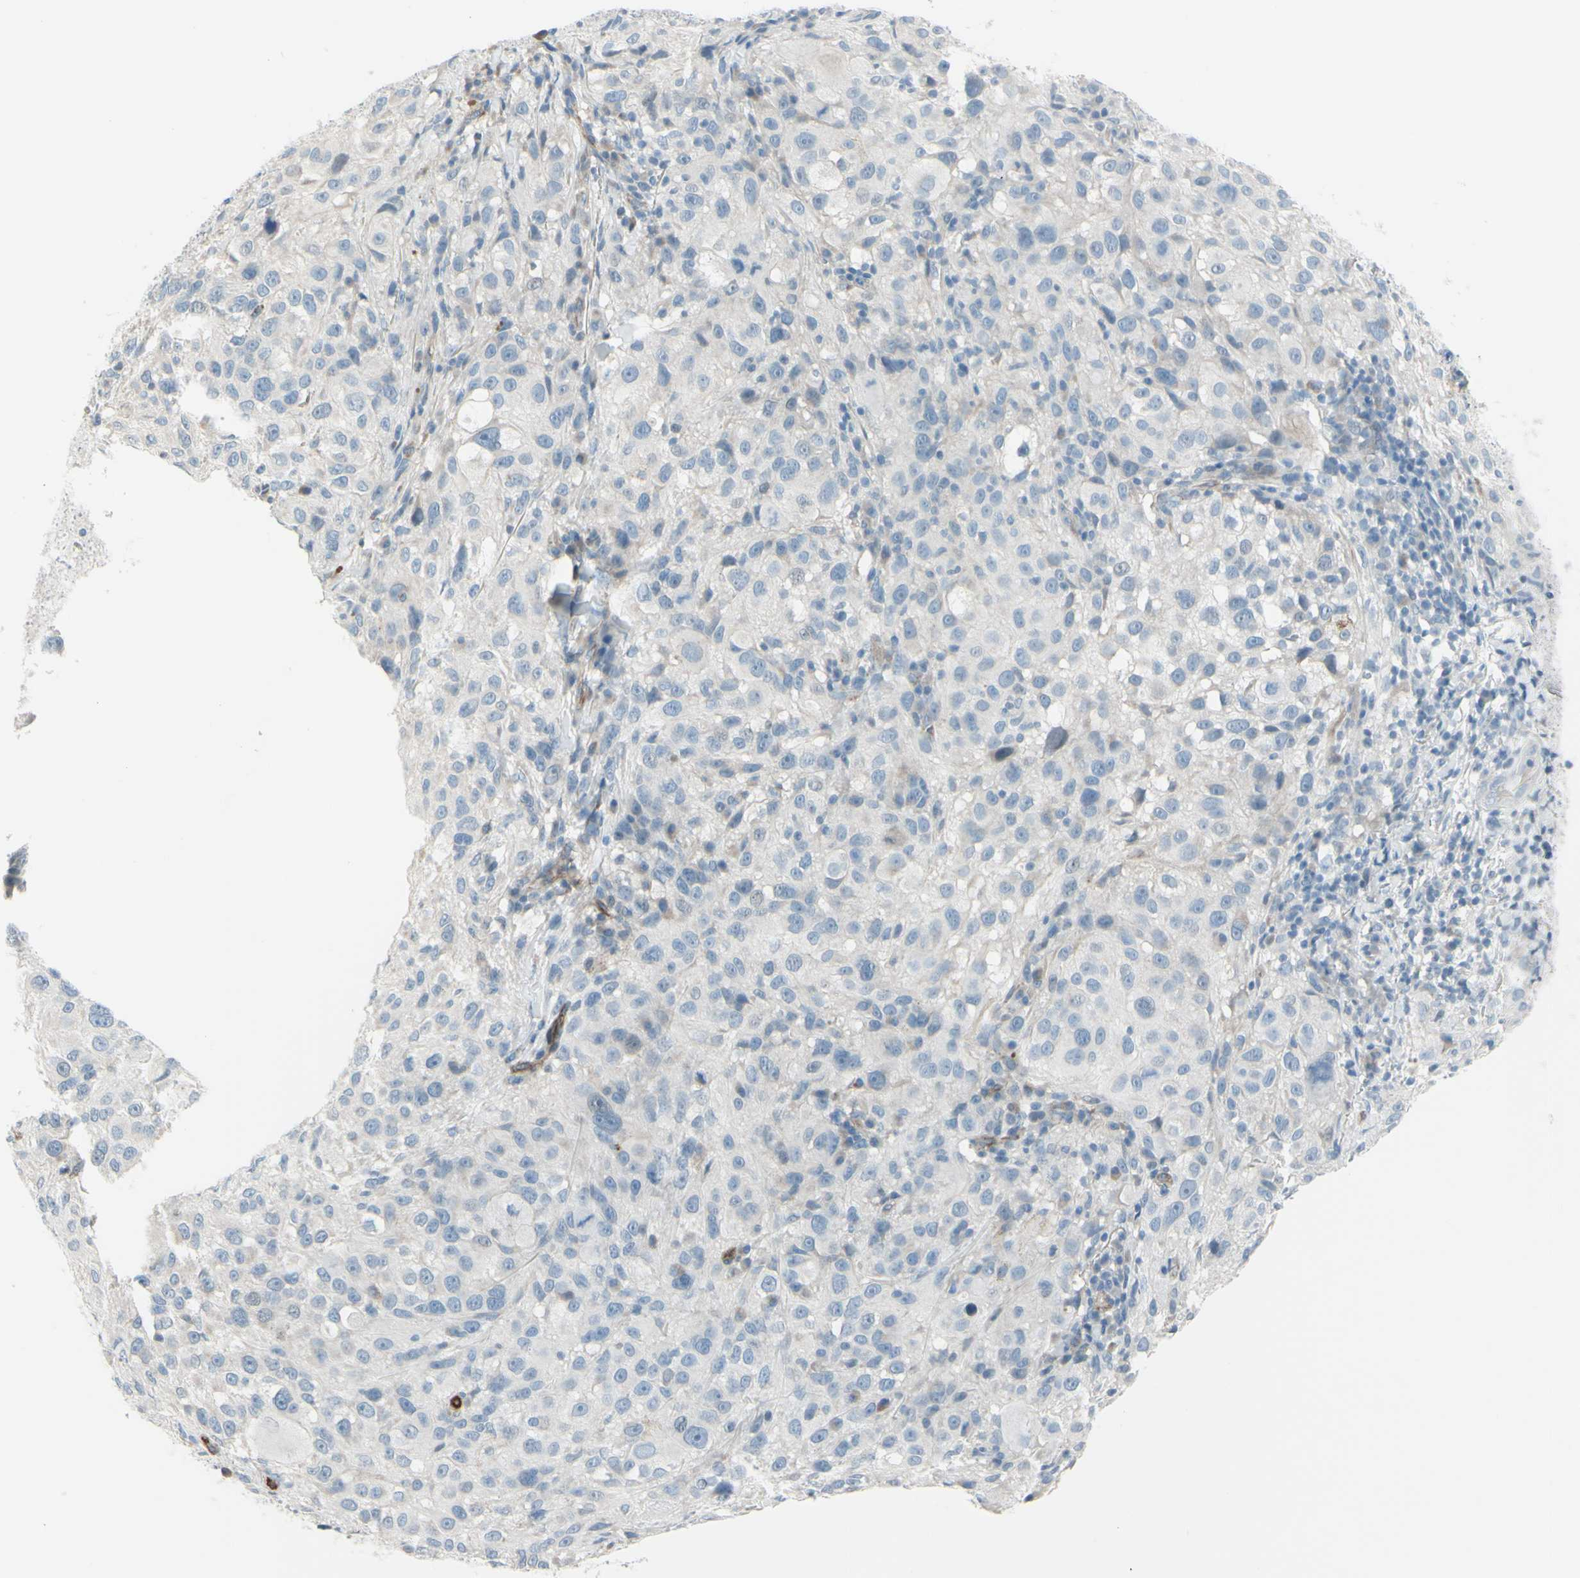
{"staining": {"intensity": "negative", "quantity": "none", "location": "none"}, "tissue": "melanoma", "cell_type": "Tumor cells", "image_type": "cancer", "snomed": [{"axis": "morphology", "description": "Necrosis, NOS"}, {"axis": "morphology", "description": "Malignant melanoma, NOS"}, {"axis": "topography", "description": "Skin"}], "caption": "The photomicrograph shows no significant expression in tumor cells of melanoma.", "gene": "GPR34", "patient": {"sex": "female", "age": 87}}